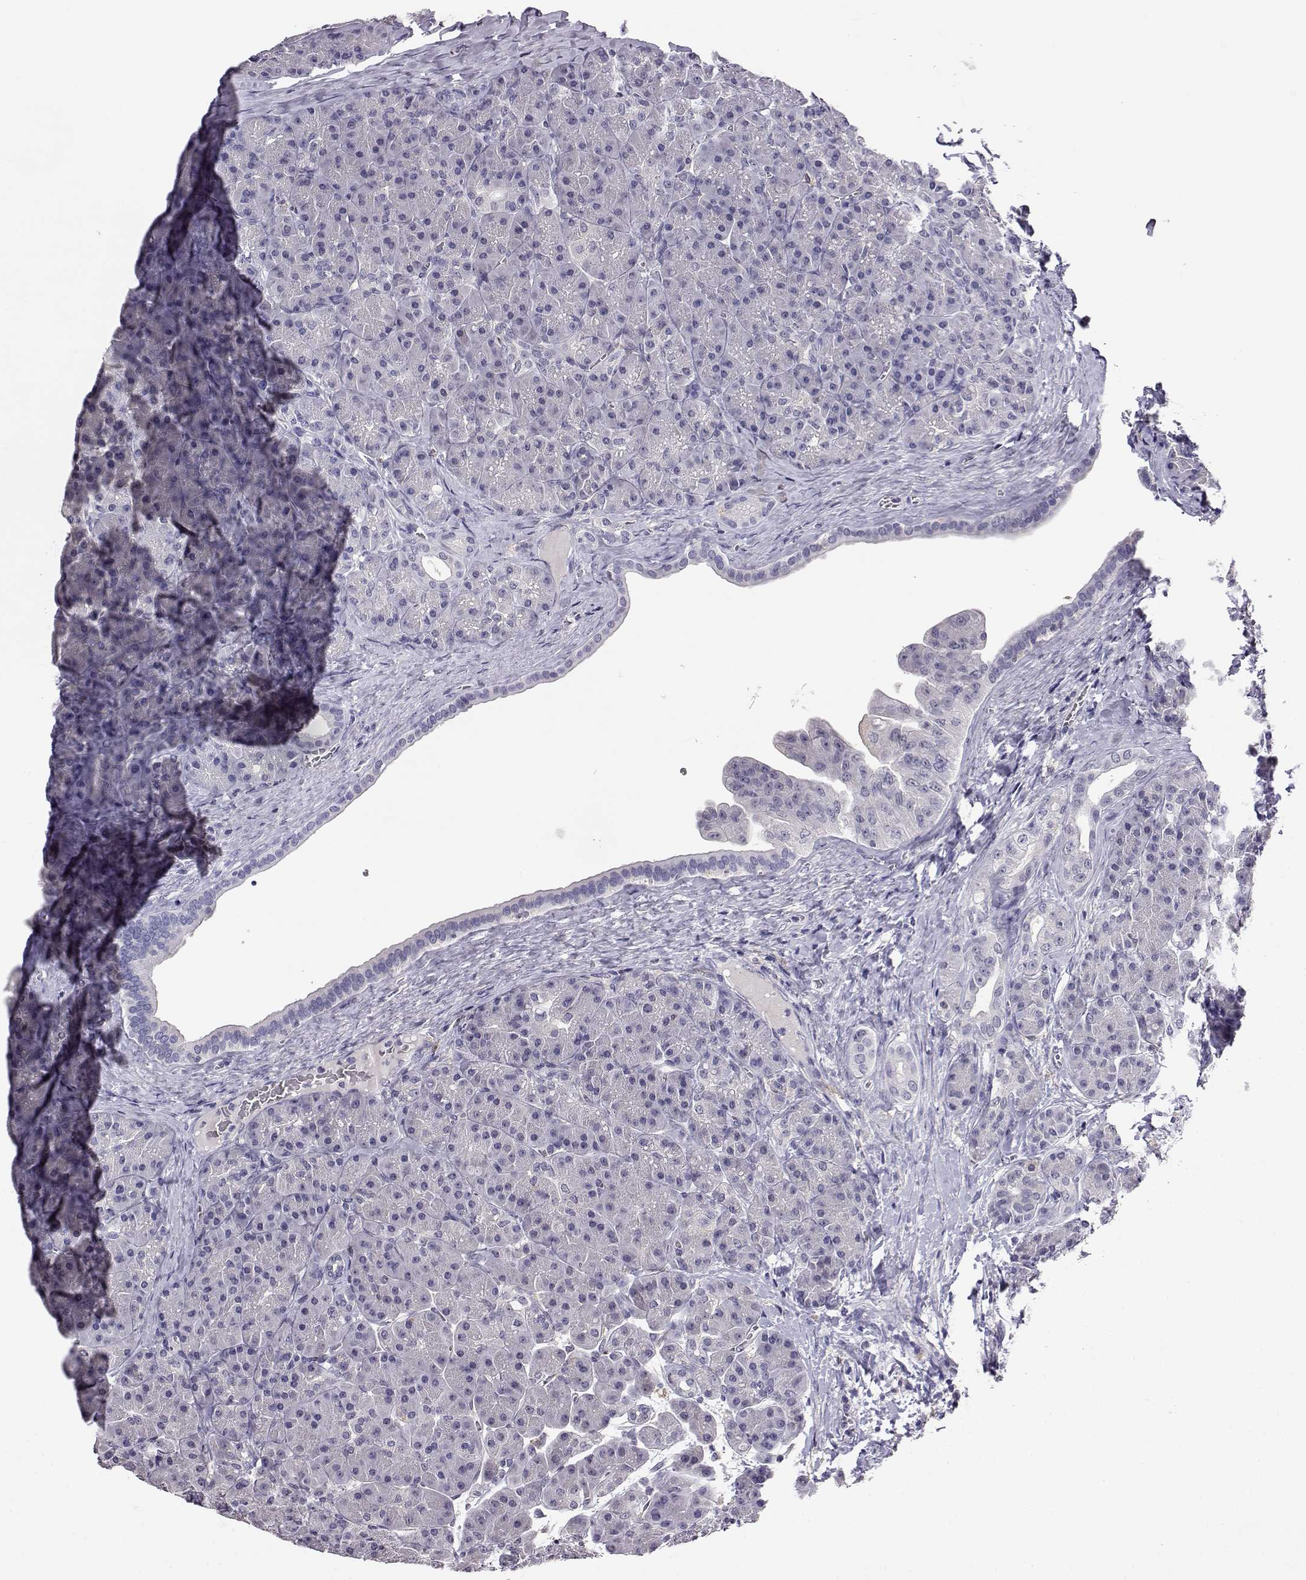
{"staining": {"intensity": "negative", "quantity": "none", "location": "none"}, "tissue": "pancreas", "cell_type": "Exocrine glandular cells", "image_type": "normal", "snomed": [{"axis": "morphology", "description": "Normal tissue, NOS"}, {"axis": "topography", "description": "Pancreas"}], "caption": "DAB immunohistochemical staining of normal pancreas displays no significant positivity in exocrine glandular cells.", "gene": "AKR1B1", "patient": {"sex": "male", "age": 57}}